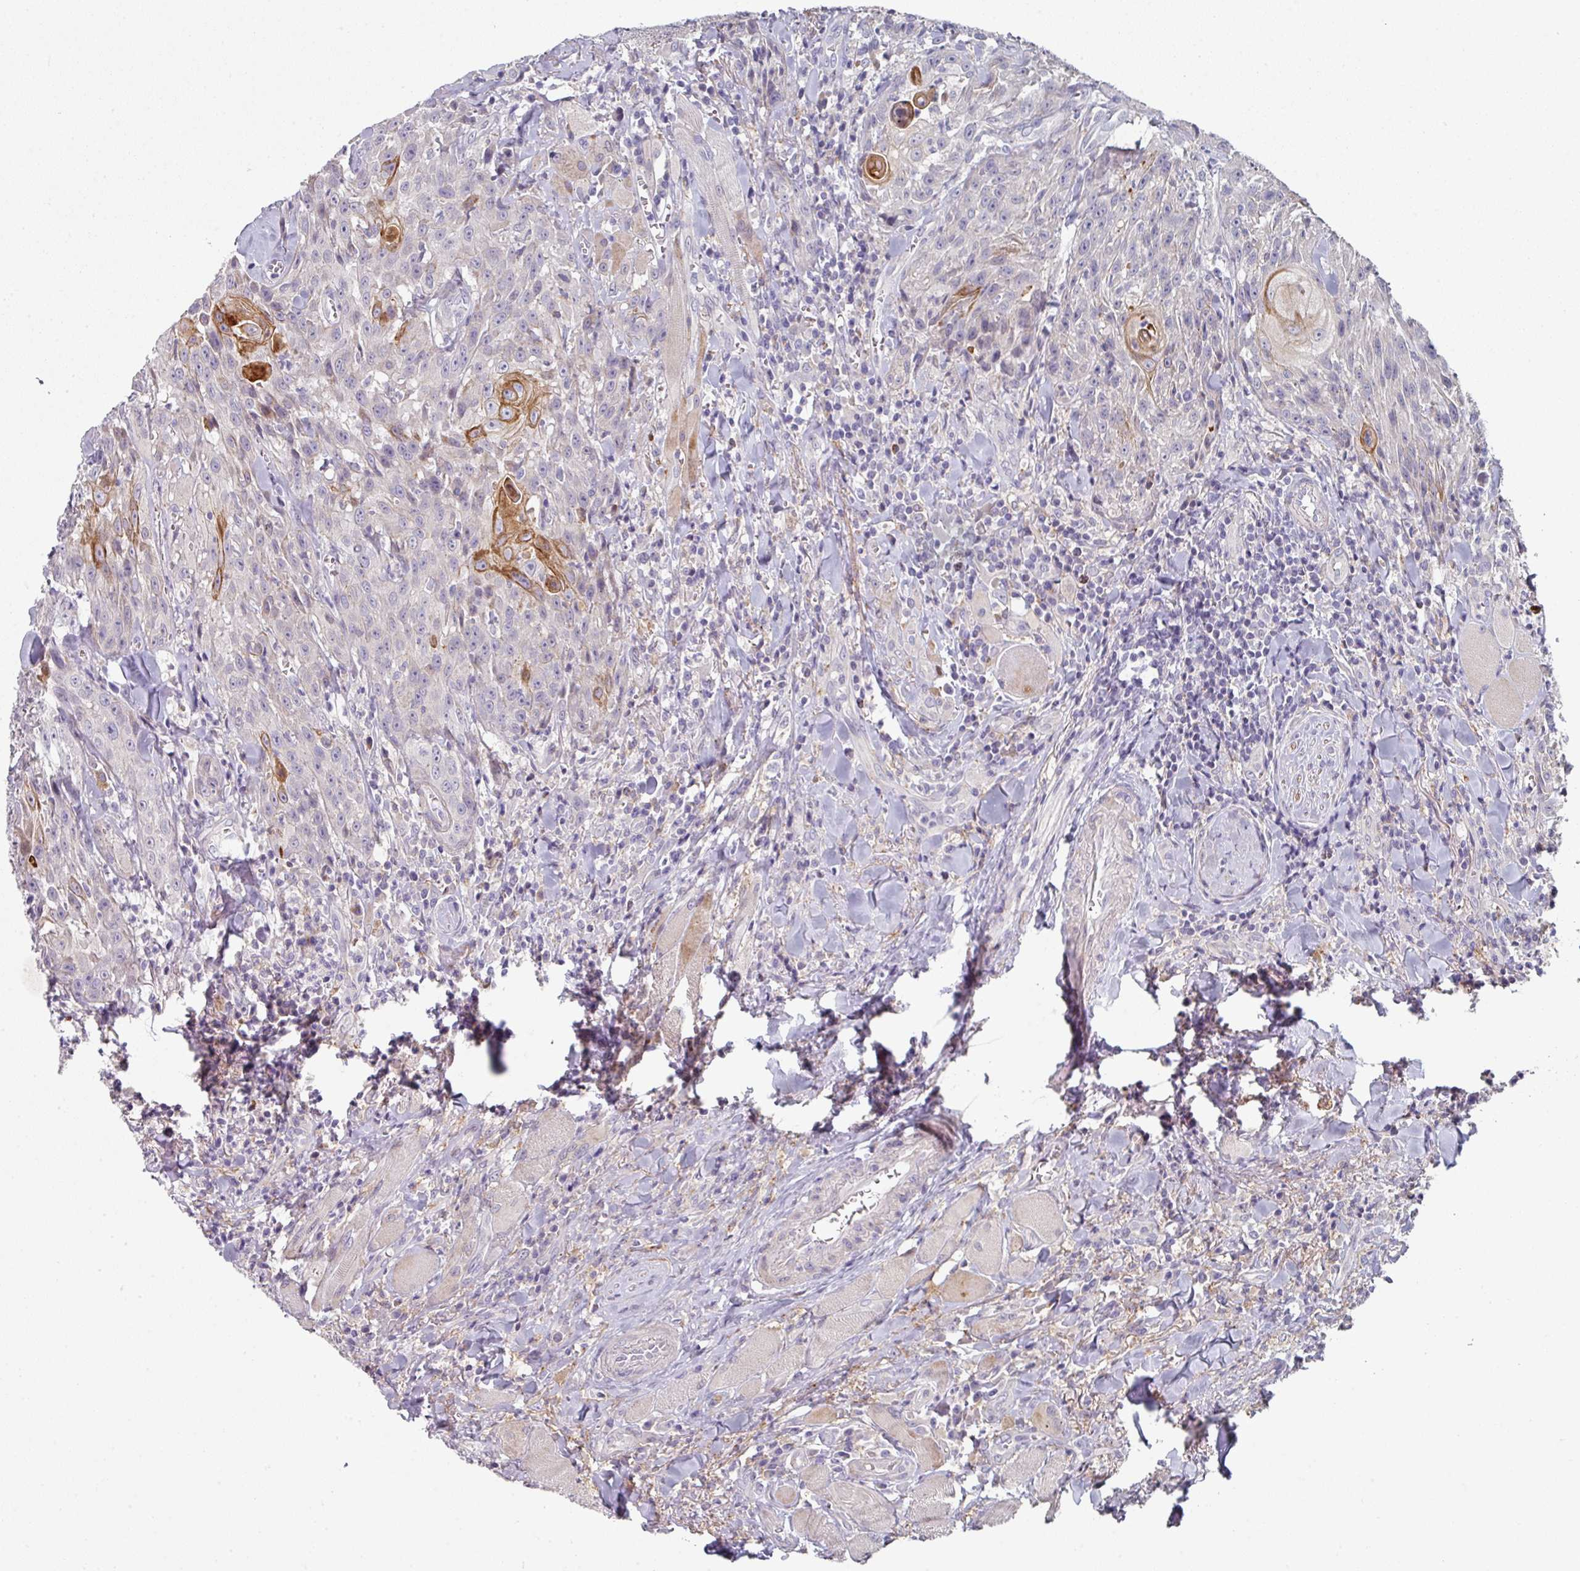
{"staining": {"intensity": "moderate", "quantity": "<25%", "location": "cytoplasmic/membranous"}, "tissue": "head and neck cancer", "cell_type": "Tumor cells", "image_type": "cancer", "snomed": [{"axis": "morphology", "description": "Normal tissue, NOS"}, {"axis": "morphology", "description": "Squamous cell carcinoma, NOS"}, {"axis": "topography", "description": "Oral tissue"}, {"axis": "topography", "description": "Head-Neck"}], "caption": "Tumor cells show low levels of moderate cytoplasmic/membranous expression in about <25% of cells in head and neck cancer.", "gene": "WSB2", "patient": {"sex": "female", "age": 70}}